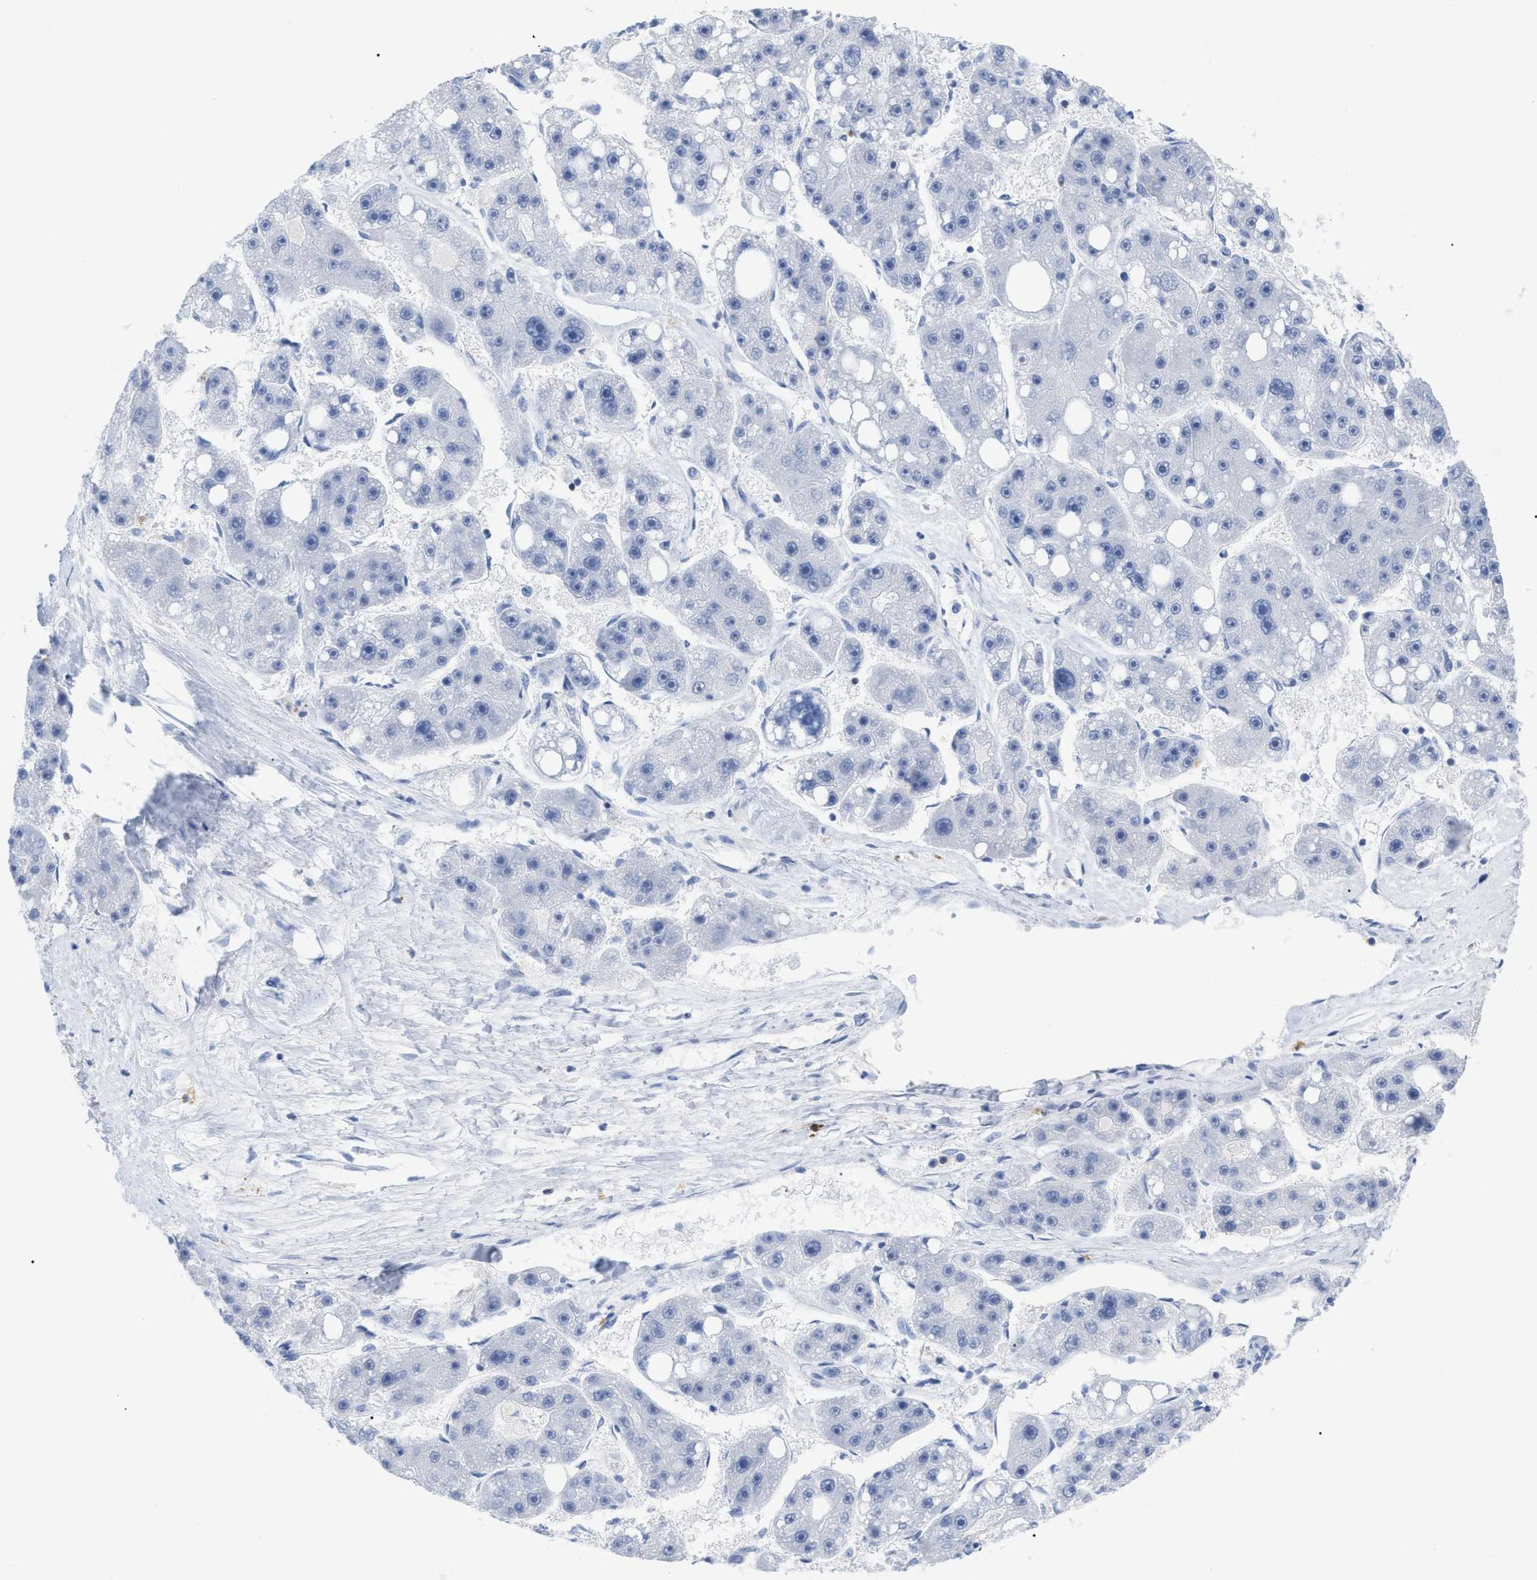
{"staining": {"intensity": "negative", "quantity": "none", "location": "none"}, "tissue": "liver cancer", "cell_type": "Tumor cells", "image_type": "cancer", "snomed": [{"axis": "morphology", "description": "Carcinoma, Hepatocellular, NOS"}, {"axis": "topography", "description": "Liver"}], "caption": "Protein analysis of liver hepatocellular carcinoma reveals no significant positivity in tumor cells.", "gene": "CD5", "patient": {"sex": "female", "age": 61}}